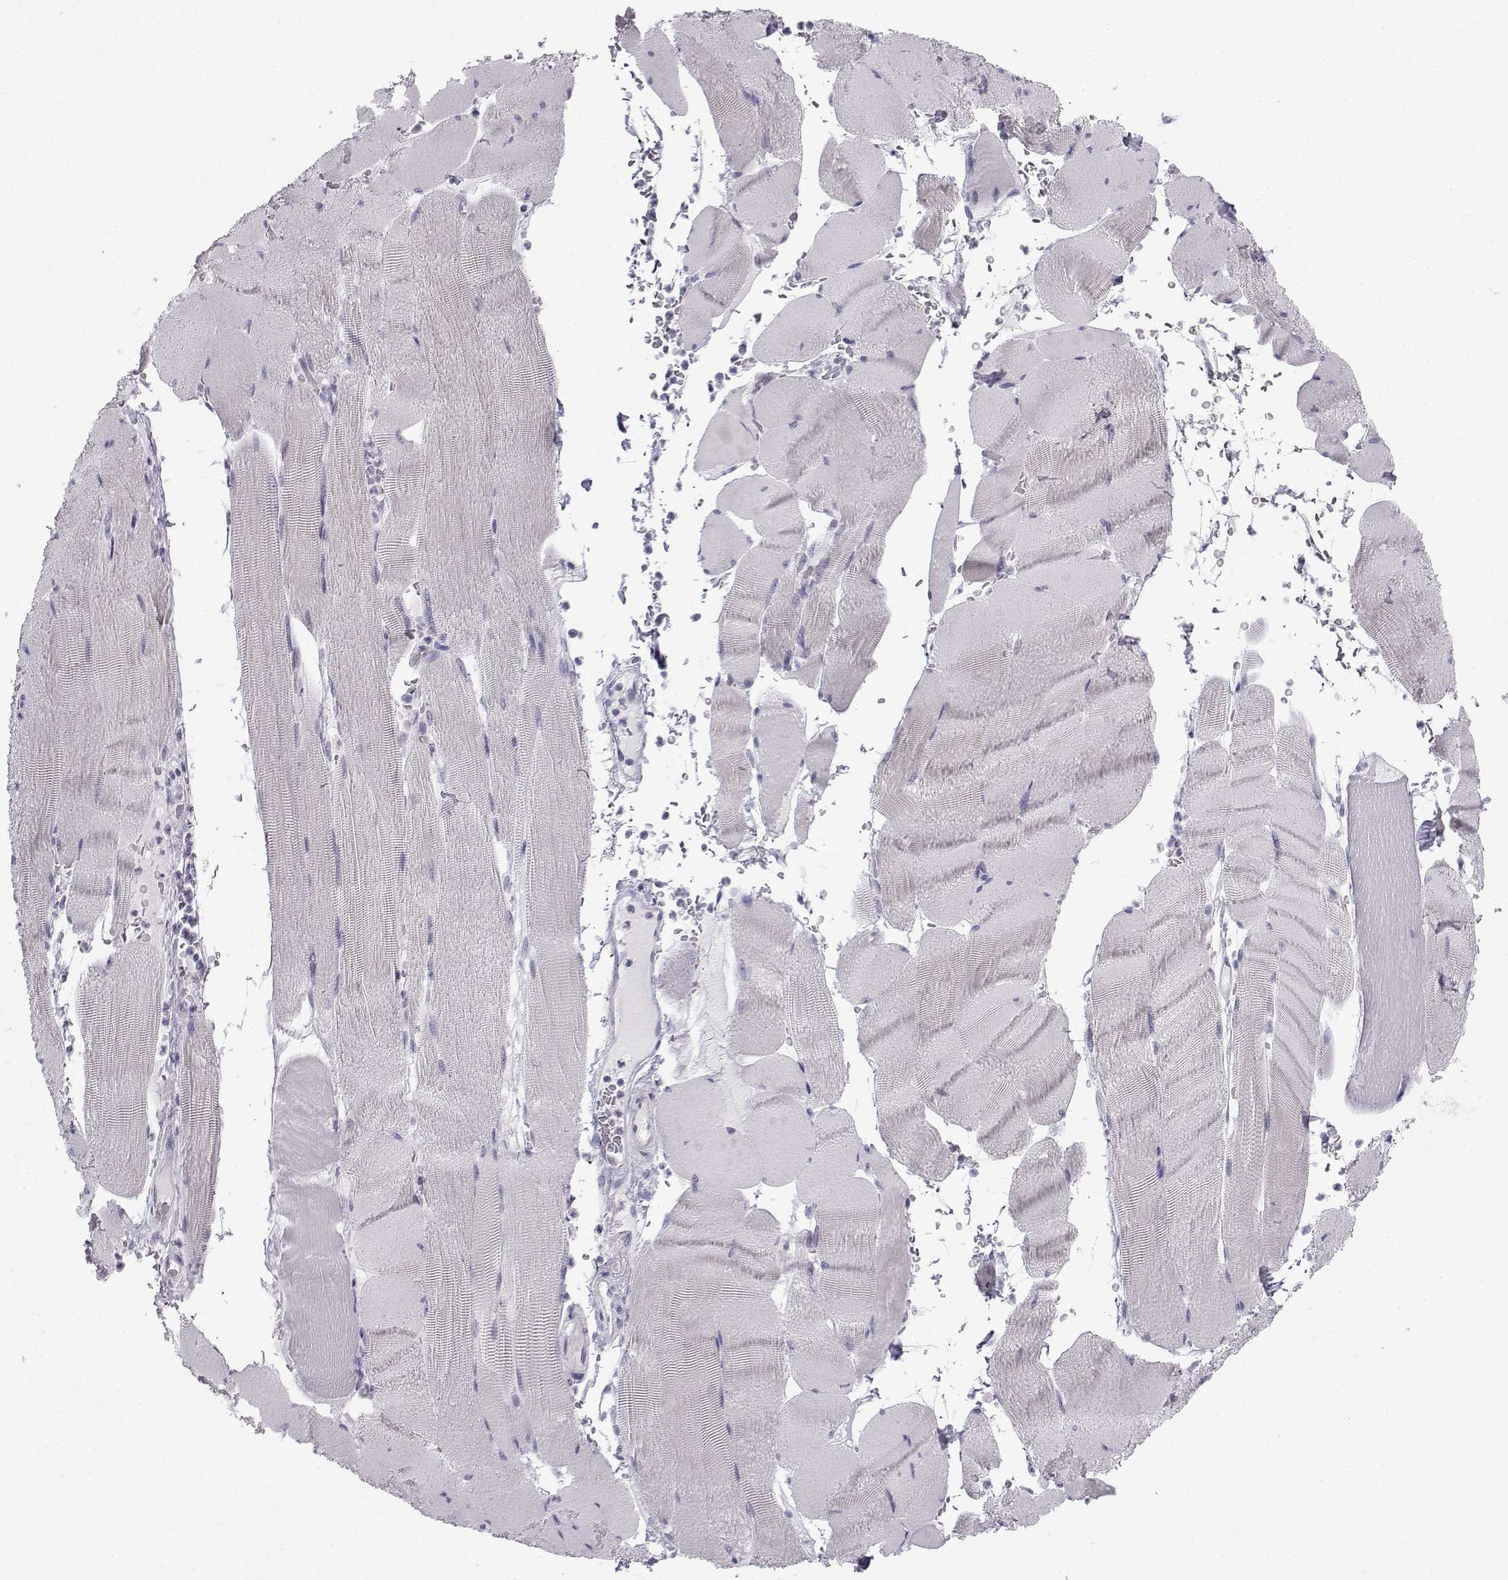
{"staining": {"intensity": "negative", "quantity": "none", "location": "none"}, "tissue": "skeletal muscle", "cell_type": "Myocytes", "image_type": "normal", "snomed": [{"axis": "morphology", "description": "Normal tissue, NOS"}, {"axis": "topography", "description": "Skeletal muscle"}], "caption": "The histopathology image demonstrates no staining of myocytes in benign skeletal muscle. (Brightfield microscopy of DAB immunohistochemistry (IHC) at high magnification).", "gene": "CFAP53", "patient": {"sex": "male", "age": 56}}